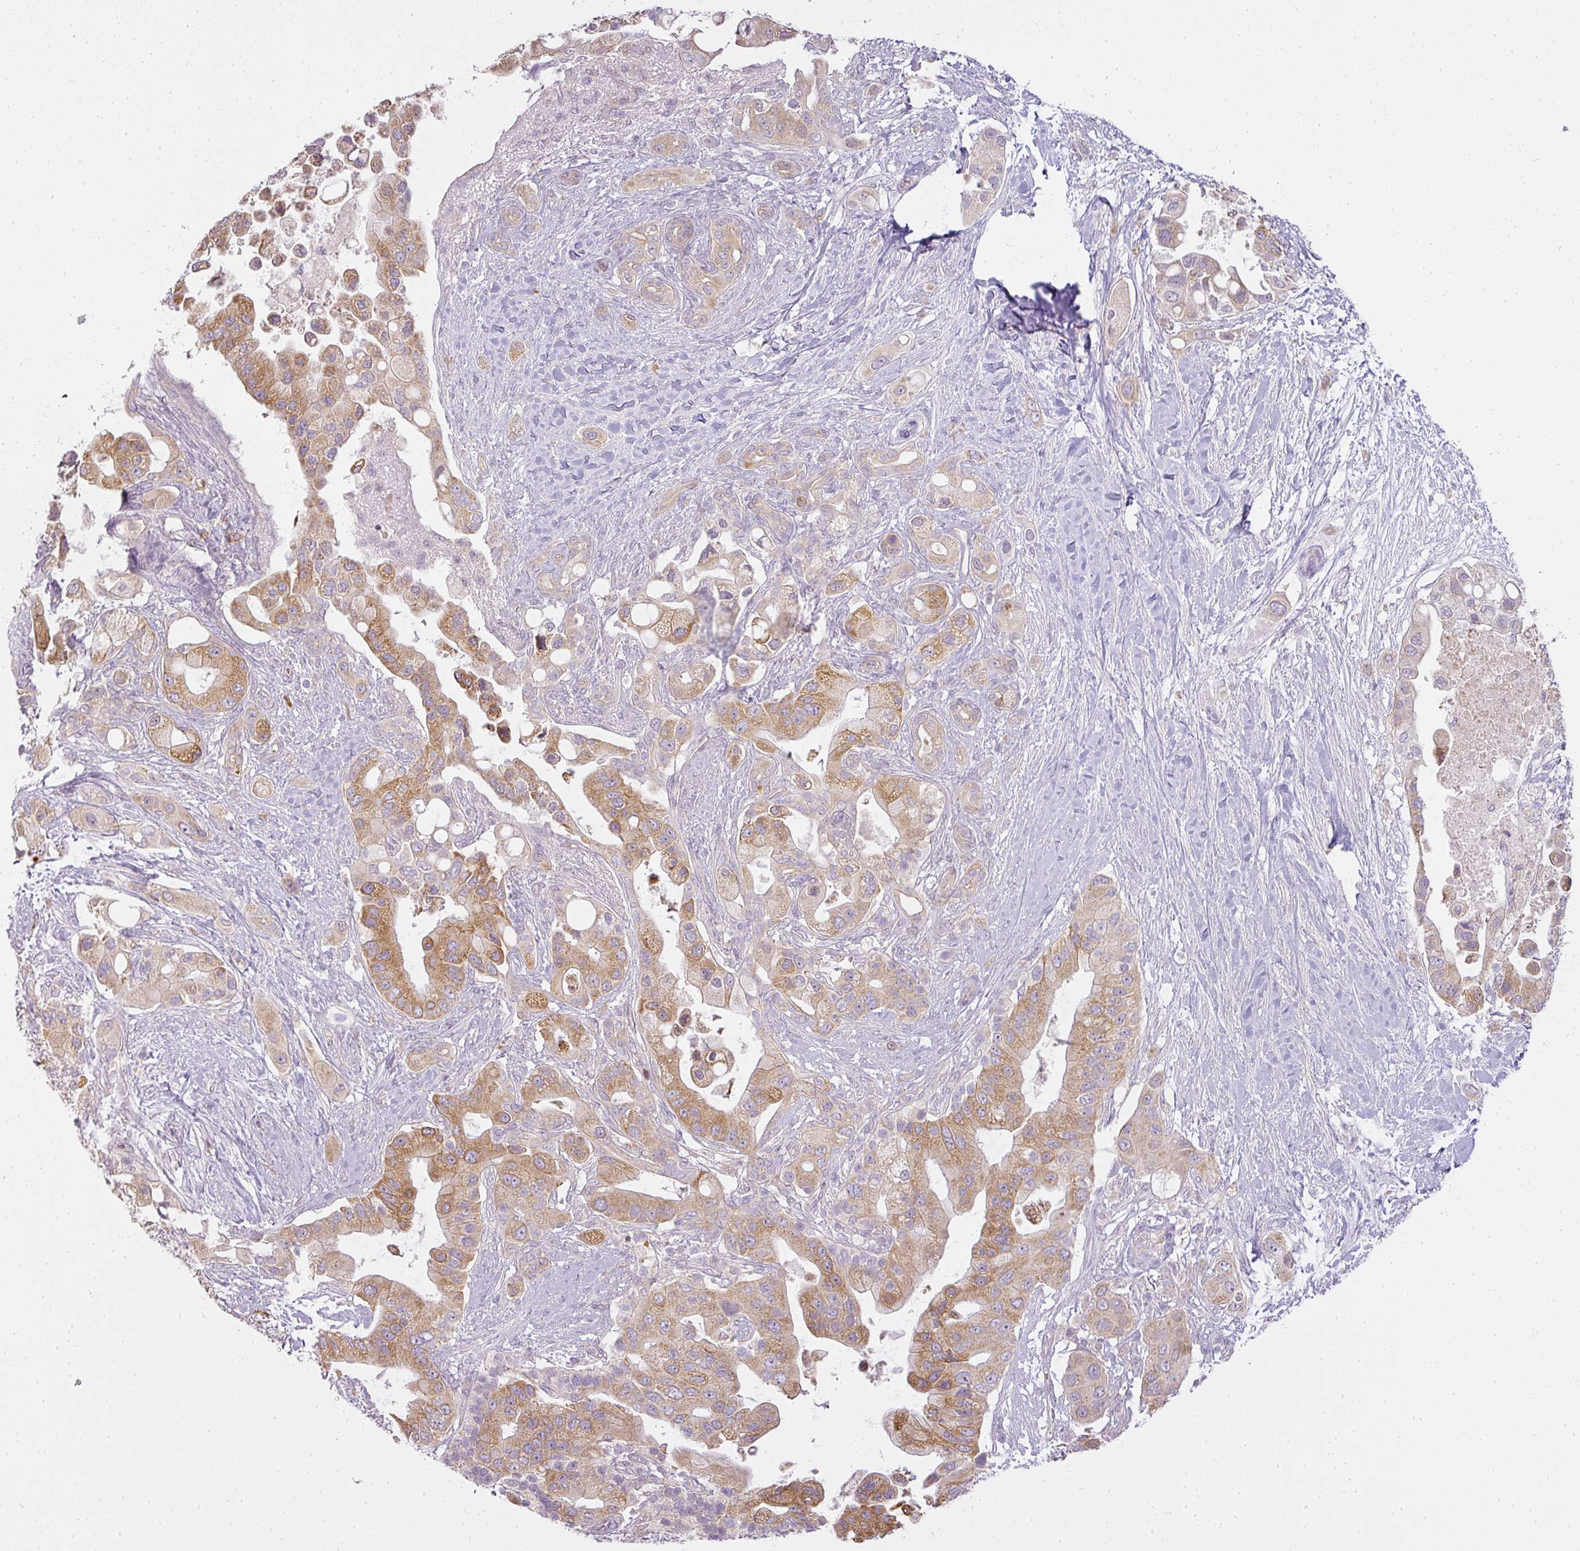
{"staining": {"intensity": "moderate", "quantity": ">75%", "location": "cytoplasmic/membranous"}, "tissue": "pancreatic cancer", "cell_type": "Tumor cells", "image_type": "cancer", "snomed": [{"axis": "morphology", "description": "Adenocarcinoma, NOS"}, {"axis": "topography", "description": "Pancreas"}], "caption": "A photomicrograph of pancreatic cancer (adenocarcinoma) stained for a protein exhibits moderate cytoplasmic/membranous brown staining in tumor cells.", "gene": "LY75", "patient": {"sex": "male", "age": 57}}